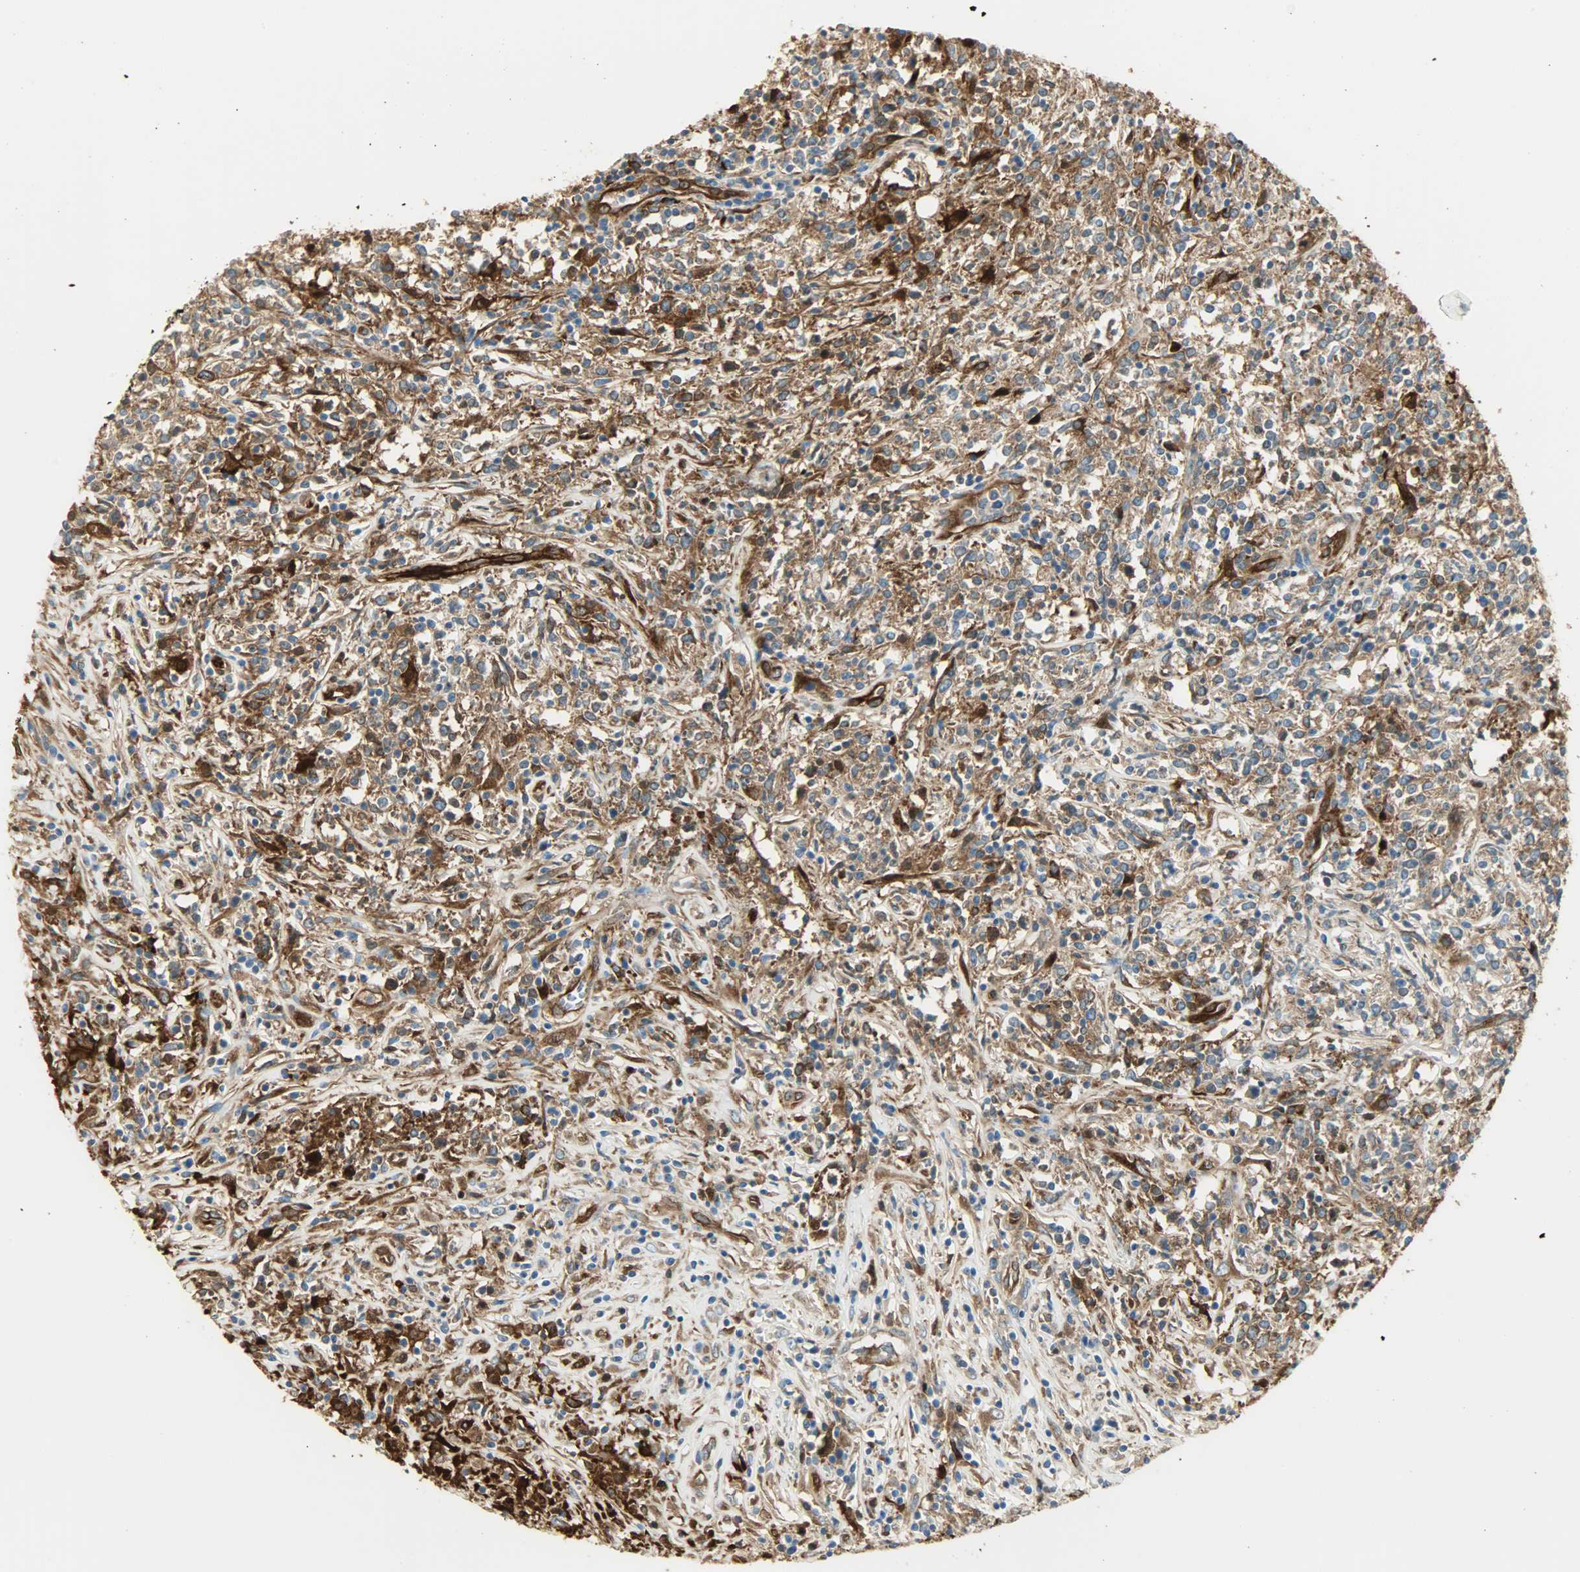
{"staining": {"intensity": "strong", "quantity": ">75%", "location": "cytoplasmic/membranous"}, "tissue": "lymphoma", "cell_type": "Tumor cells", "image_type": "cancer", "snomed": [{"axis": "morphology", "description": "Malignant lymphoma, non-Hodgkin's type, High grade"}, {"axis": "topography", "description": "Lymph node"}], "caption": "Immunohistochemistry (IHC) photomicrograph of neoplastic tissue: malignant lymphoma, non-Hodgkin's type (high-grade) stained using immunohistochemistry exhibits high levels of strong protein expression localized specifically in the cytoplasmic/membranous of tumor cells, appearing as a cytoplasmic/membranous brown color.", "gene": "WARS1", "patient": {"sex": "female", "age": 84}}